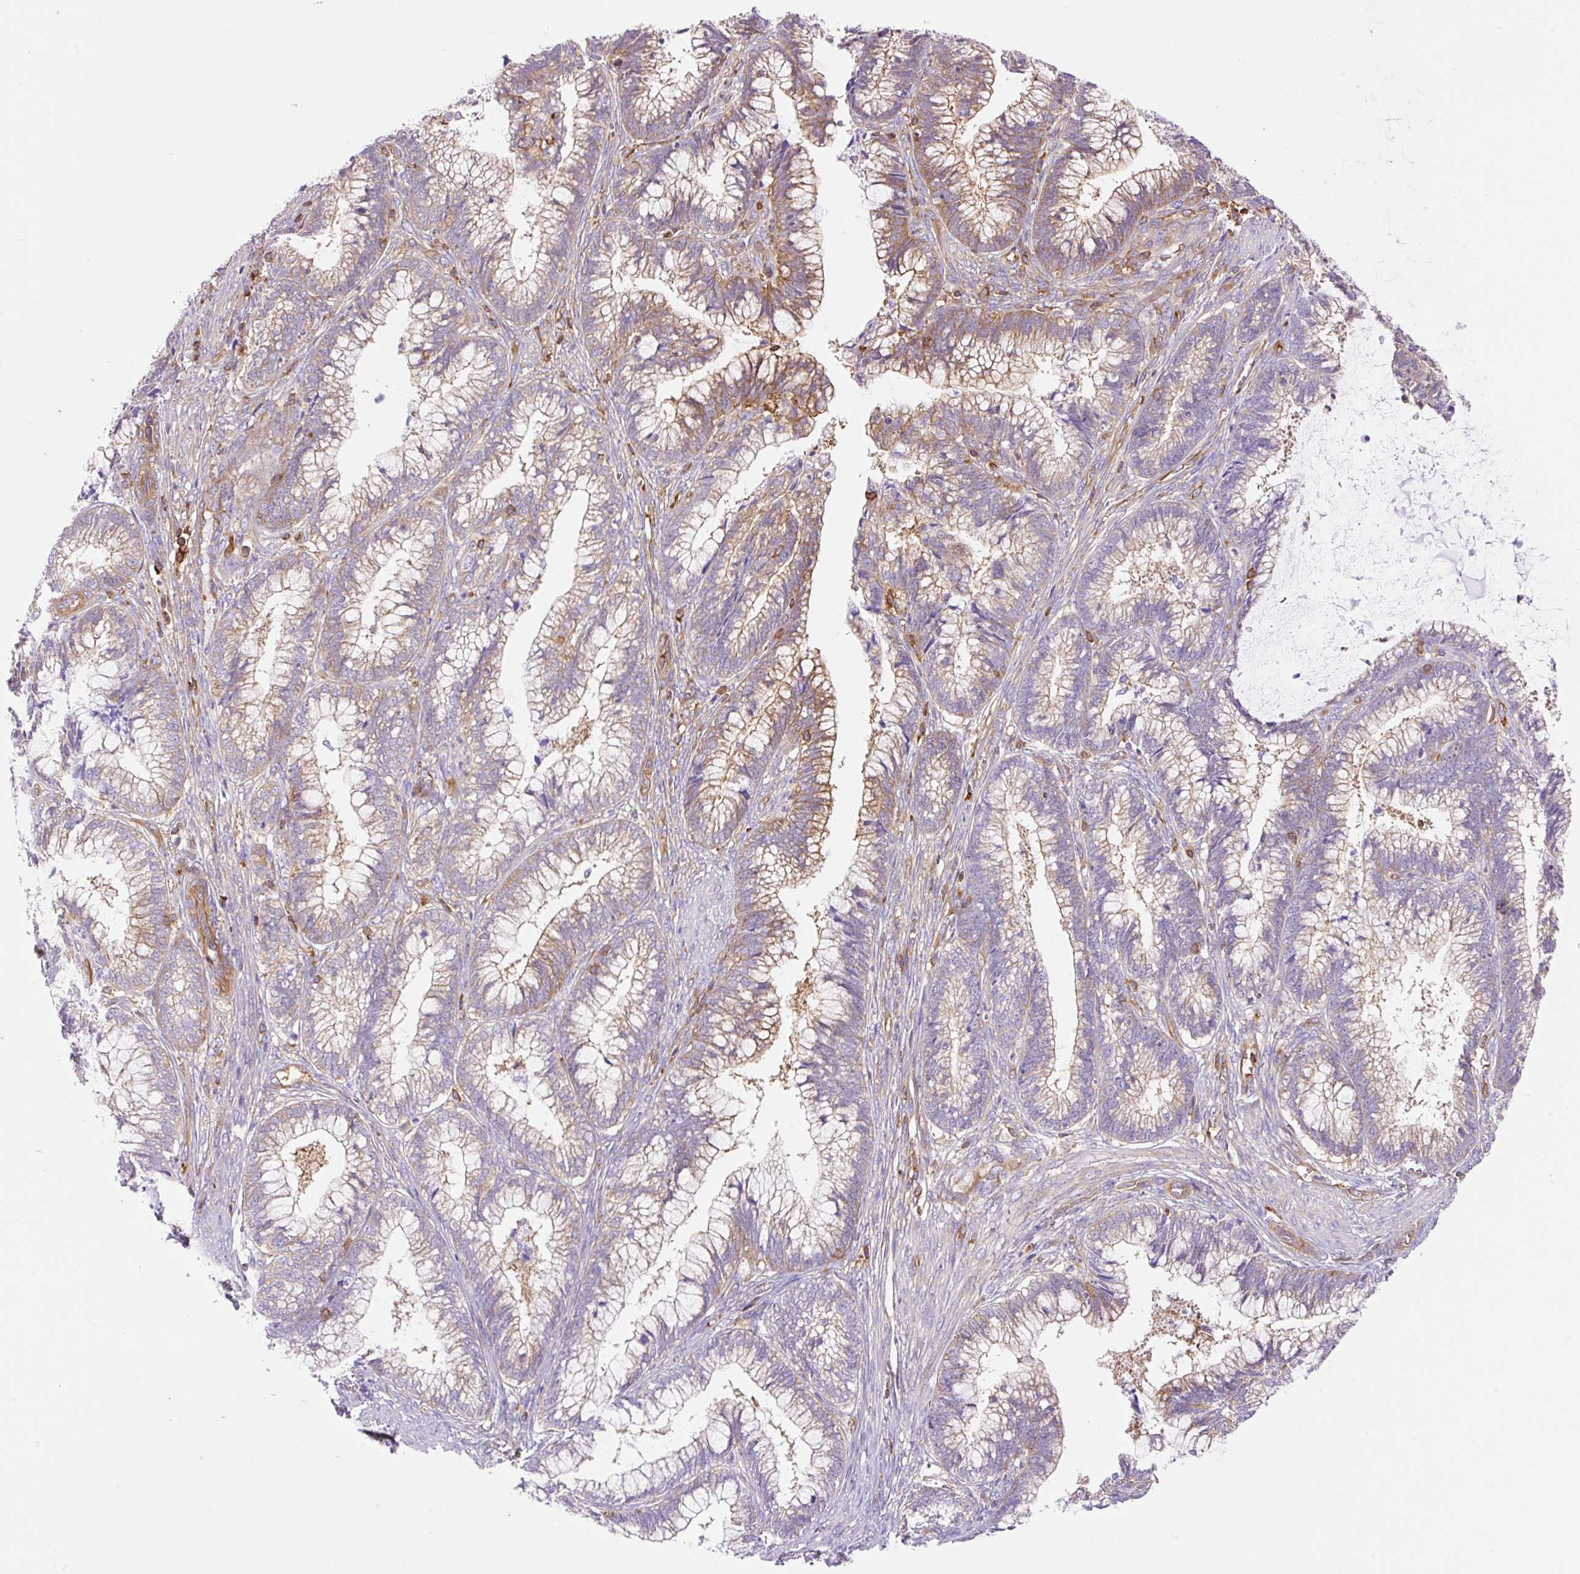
{"staining": {"intensity": "strong", "quantity": "<25%", "location": "cytoplasmic/membranous"}, "tissue": "cervical cancer", "cell_type": "Tumor cells", "image_type": "cancer", "snomed": [{"axis": "morphology", "description": "Adenocarcinoma, NOS"}, {"axis": "topography", "description": "Cervix"}], "caption": "Tumor cells exhibit medium levels of strong cytoplasmic/membranous expression in approximately <25% of cells in human cervical adenocarcinoma.", "gene": "DNM2", "patient": {"sex": "female", "age": 44}}